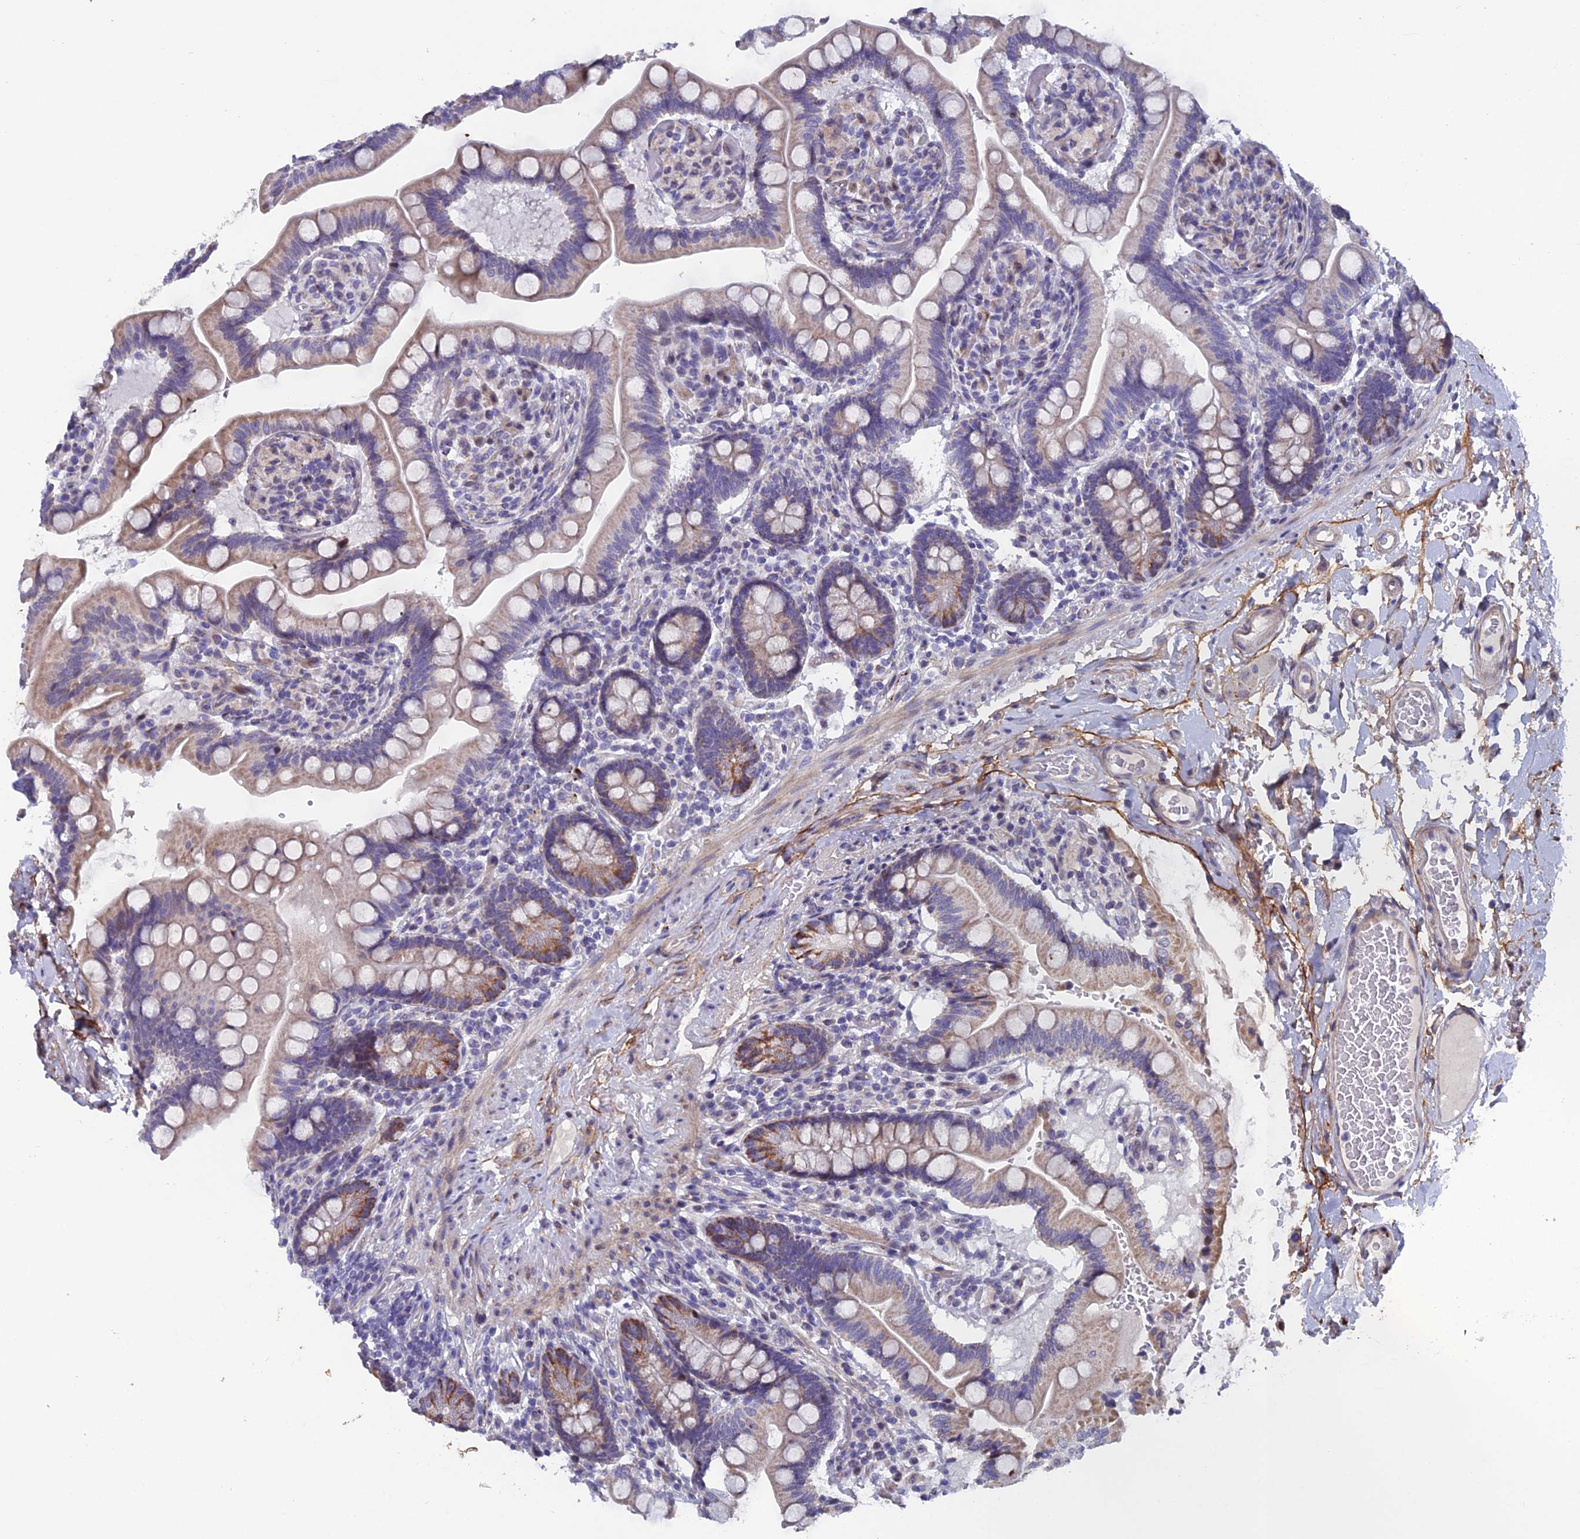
{"staining": {"intensity": "moderate", "quantity": "<25%", "location": "cytoplasmic/membranous,nuclear"}, "tissue": "small intestine", "cell_type": "Glandular cells", "image_type": "normal", "snomed": [{"axis": "morphology", "description": "Normal tissue, NOS"}, {"axis": "topography", "description": "Small intestine"}], "caption": "A low amount of moderate cytoplasmic/membranous,nuclear expression is appreciated in about <25% of glandular cells in normal small intestine.", "gene": "XKR9", "patient": {"sex": "female", "age": 64}}